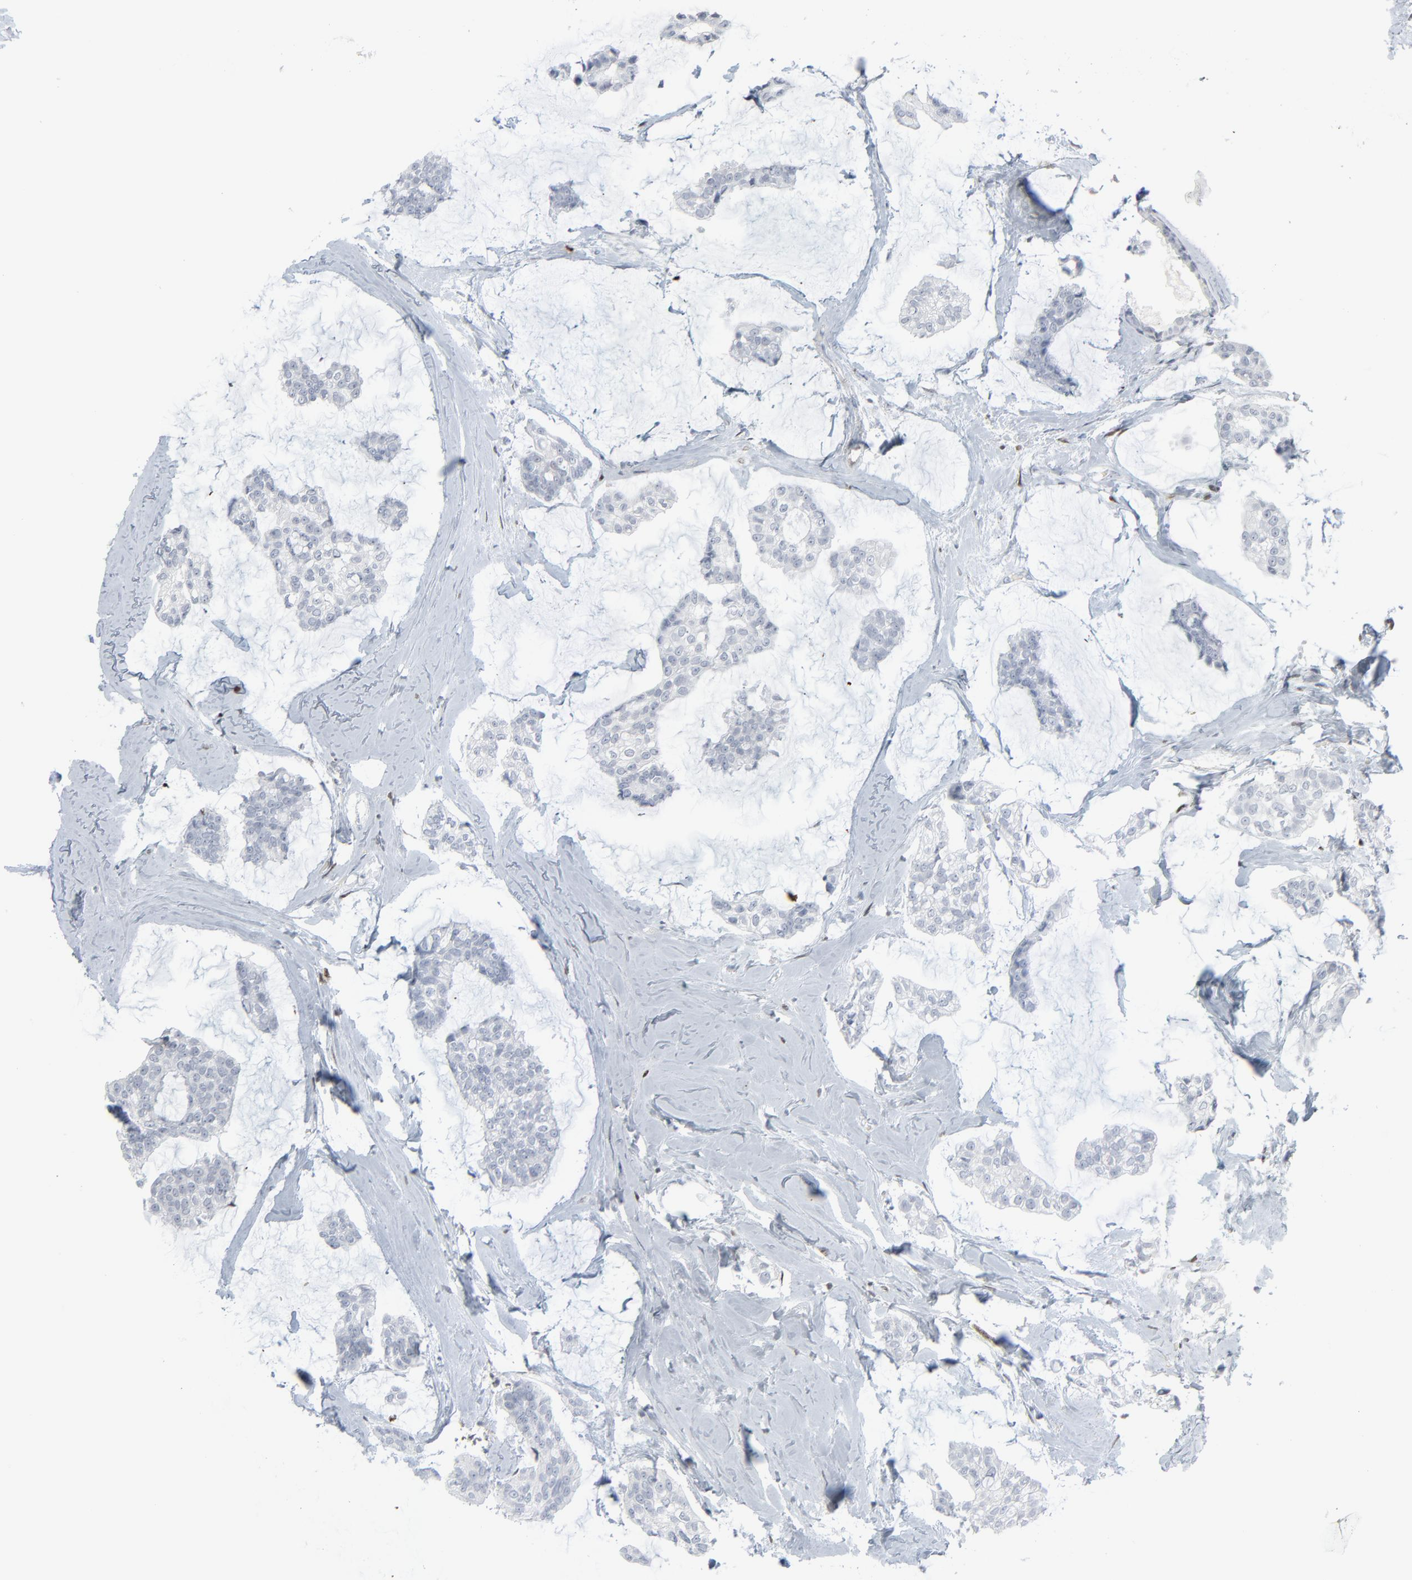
{"staining": {"intensity": "negative", "quantity": "none", "location": "none"}, "tissue": "breast cancer", "cell_type": "Tumor cells", "image_type": "cancer", "snomed": [{"axis": "morphology", "description": "Duct carcinoma"}, {"axis": "topography", "description": "Breast"}], "caption": "Immunohistochemistry (IHC) of breast cancer (invasive ductal carcinoma) demonstrates no positivity in tumor cells.", "gene": "MITF", "patient": {"sex": "female", "age": 54}}